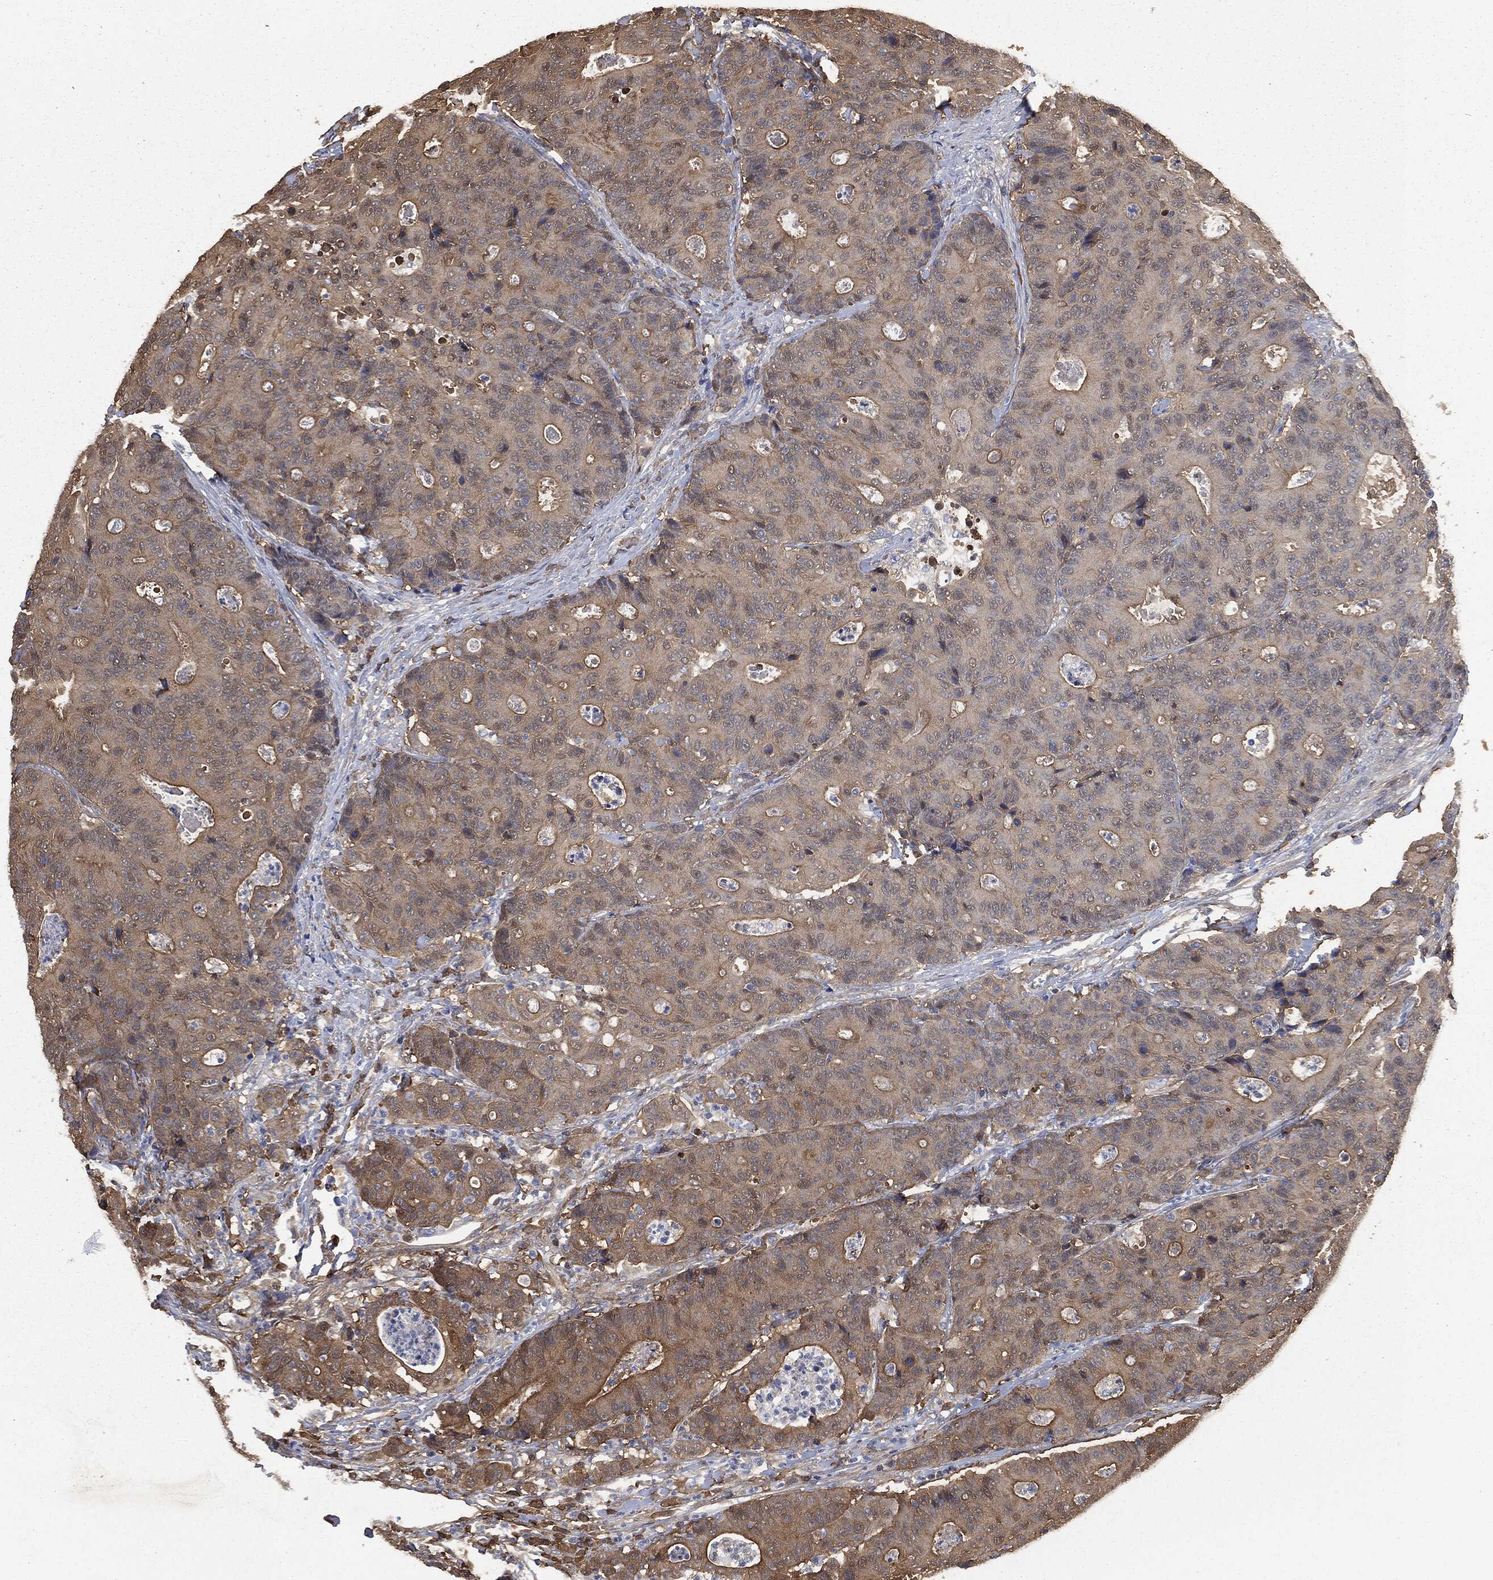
{"staining": {"intensity": "moderate", "quantity": "25%-75%", "location": "cytoplasmic/membranous"}, "tissue": "colorectal cancer", "cell_type": "Tumor cells", "image_type": "cancer", "snomed": [{"axis": "morphology", "description": "Adenocarcinoma, NOS"}, {"axis": "topography", "description": "Colon"}], "caption": "The micrograph exhibits staining of colorectal adenocarcinoma, revealing moderate cytoplasmic/membranous protein expression (brown color) within tumor cells.", "gene": "PRDX4", "patient": {"sex": "male", "age": 70}}